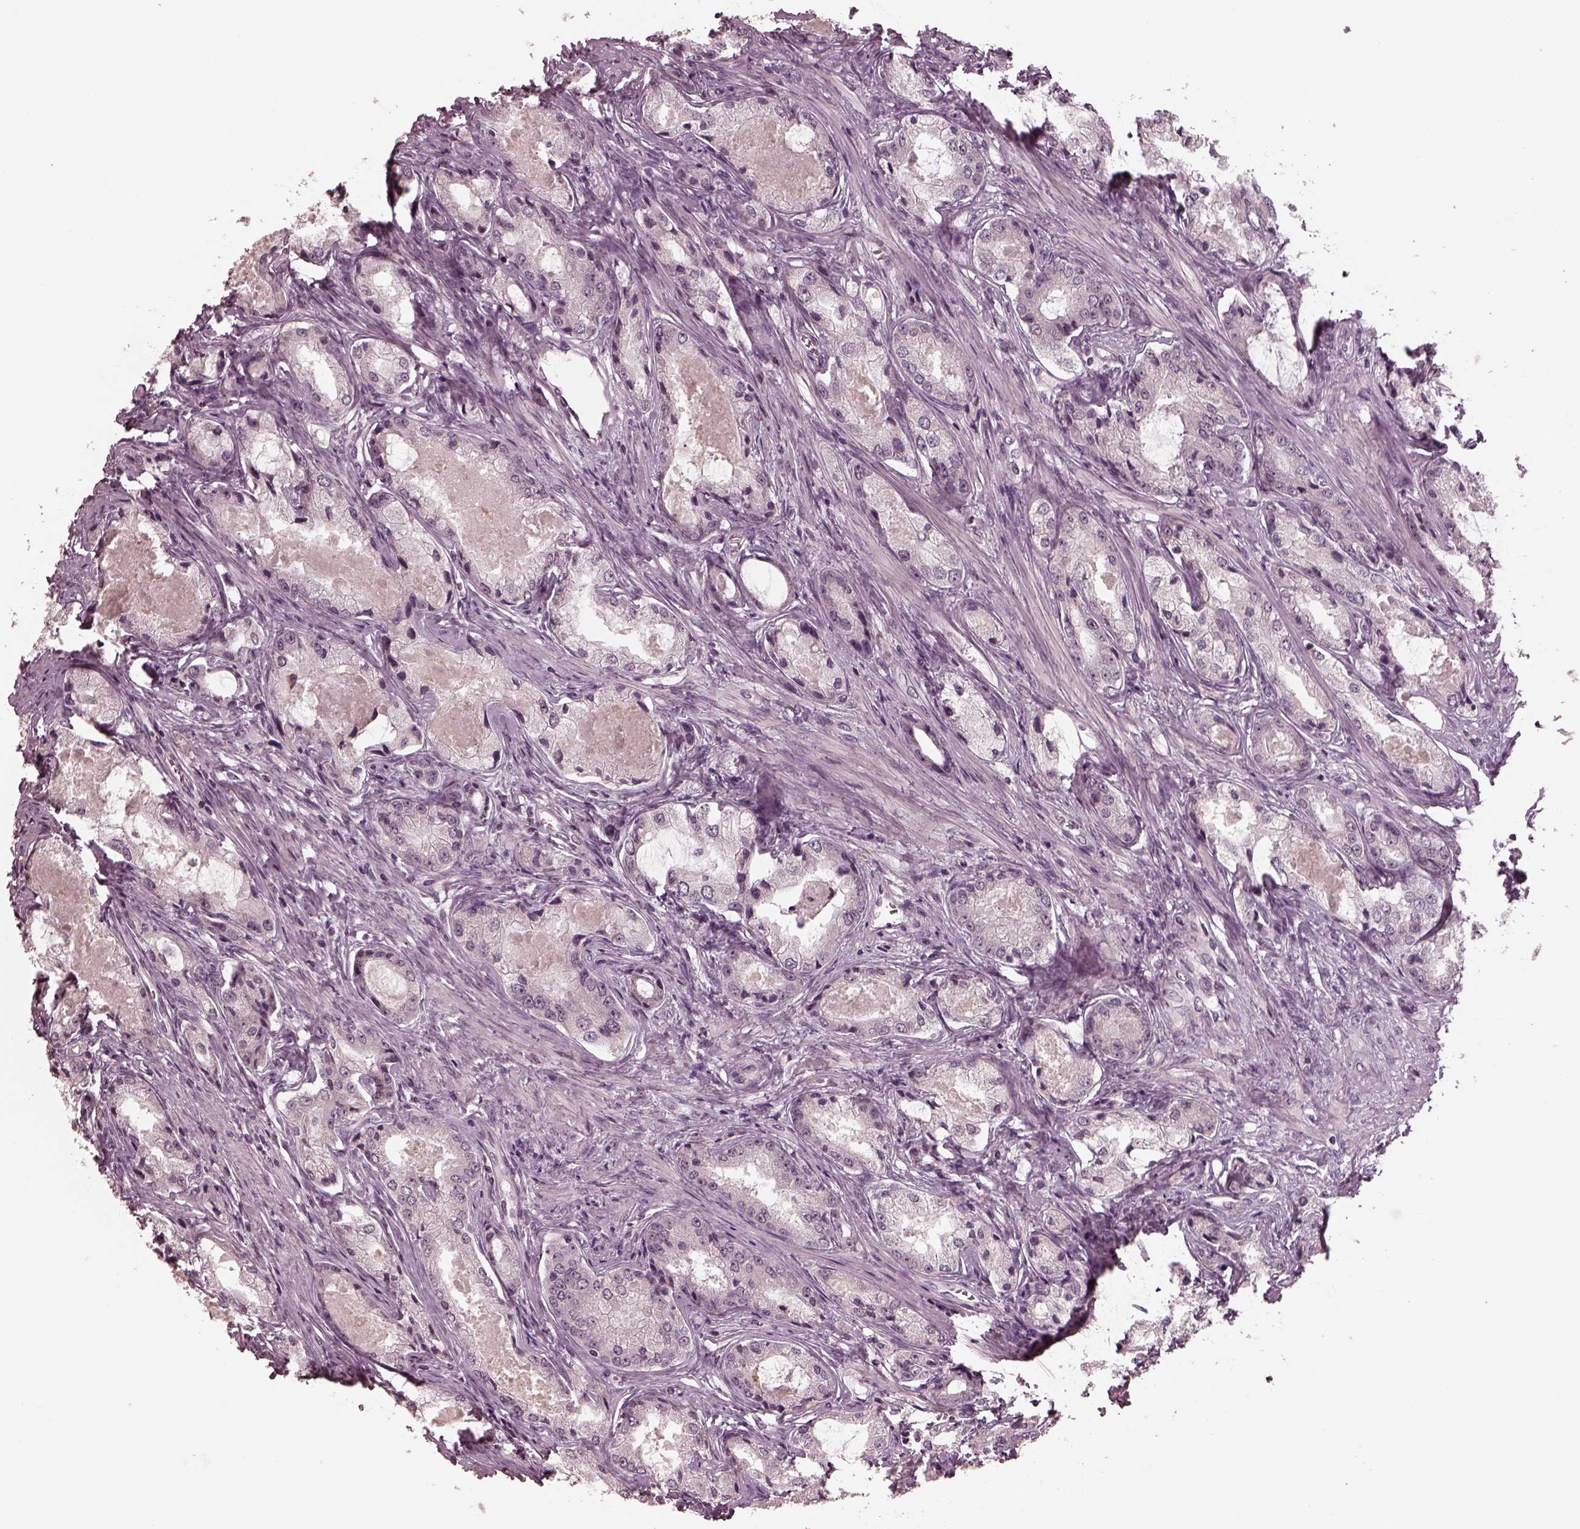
{"staining": {"intensity": "negative", "quantity": "none", "location": "none"}, "tissue": "prostate cancer", "cell_type": "Tumor cells", "image_type": "cancer", "snomed": [{"axis": "morphology", "description": "Adenocarcinoma, Low grade"}, {"axis": "topography", "description": "Prostate"}], "caption": "Low-grade adenocarcinoma (prostate) was stained to show a protein in brown. There is no significant positivity in tumor cells.", "gene": "RCVRN", "patient": {"sex": "male", "age": 68}}